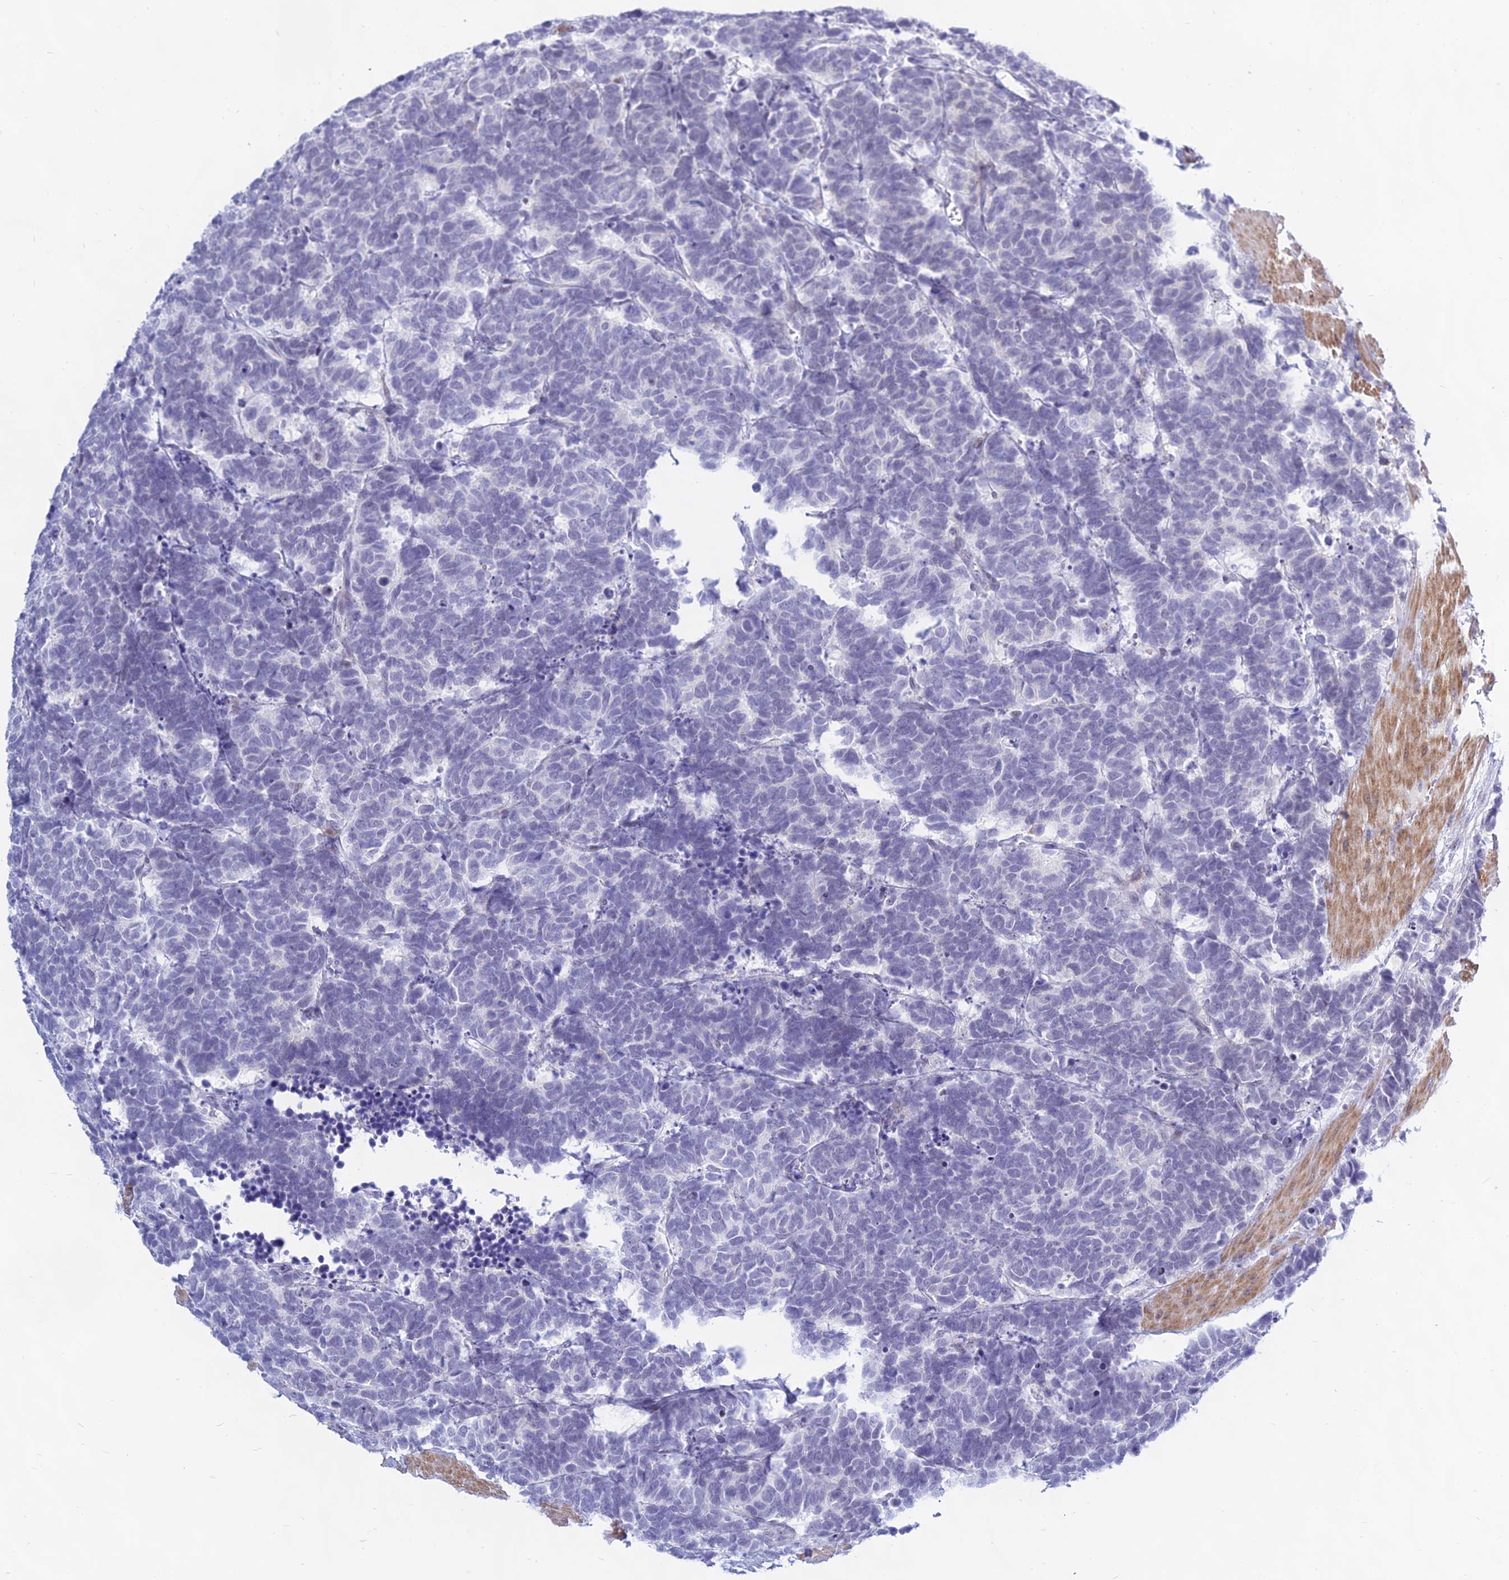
{"staining": {"intensity": "negative", "quantity": "none", "location": "none"}, "tissue": "carcinoid", "cell_type": "Tumor cells", "image_type": "cancer", "snomed": [{"axis": "morphology", "description": "Carcinoma, NOS"}, {"axis": "morphology", "description": "Carcinoid, malignant, NOS"}, {"axis": "topography", "description": "Urinary bladder"}], "caption": "Micrograph shows no protein positivity in tumor cells of malignant carcinoid tissue.", "gene": "KRR1", "patient": {"sex": "male", "age": 57}}